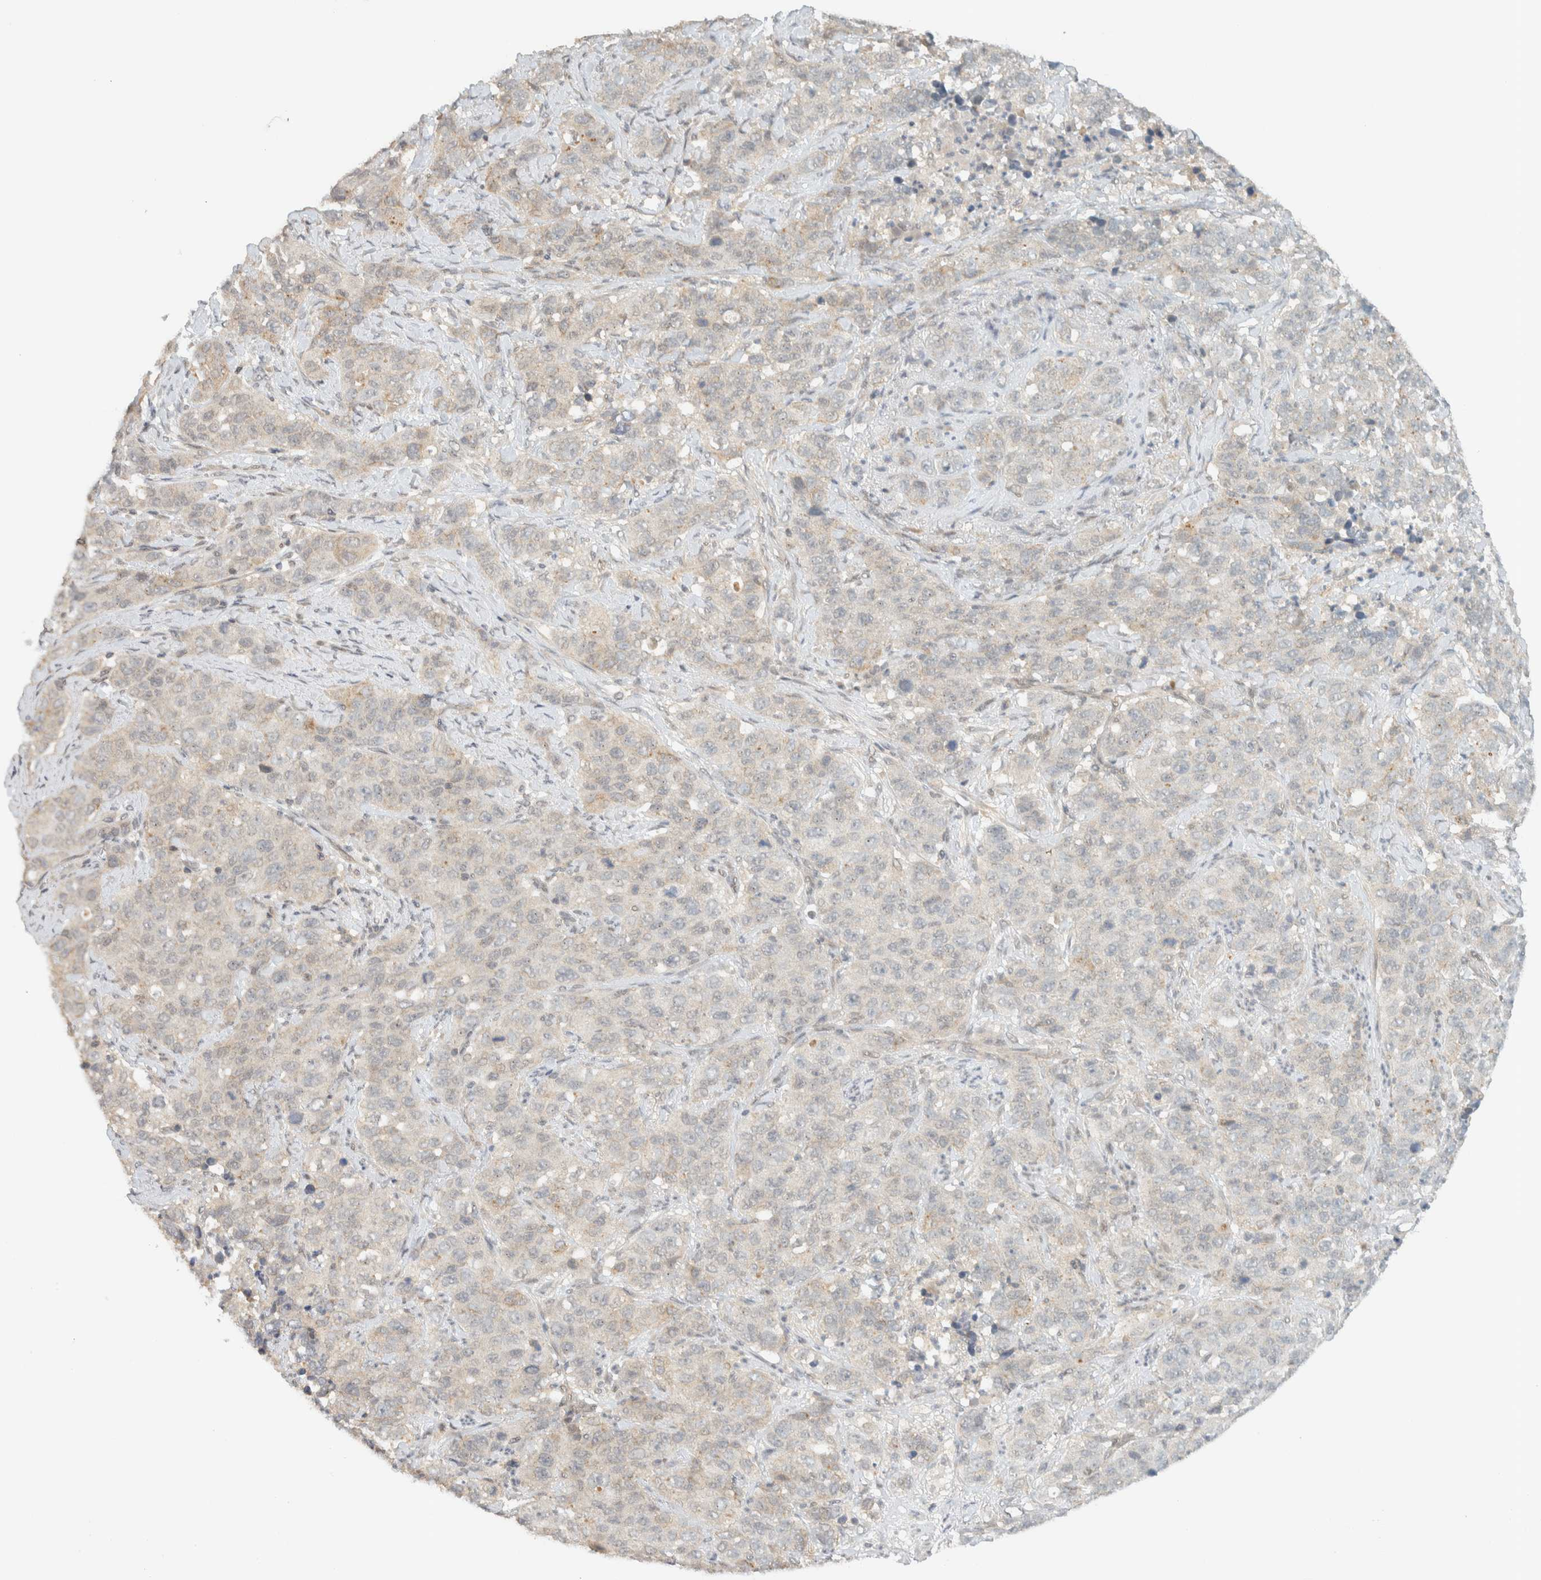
{"staining": {"intensity": "weak", "quantity": "<25%", "location": "cytoplasmic/membranous"}, "tissue": "stomach cancer", "cell_type": "Tumor cells", "image_type": "cancer", "snomed": [{"axis": "morphology", "description": "Adenocarcinoma, NOS"}, {"axis": "topography", "description": "Stomach"}], "caption": "This histopathology image is of stomach cancer (adenocarcinoma) stained with immunohistochemistry (IHC) to label a protein in brown with the nuclei are counter-stained blue. There is no expression in tumor cells. (DAB (3,3'-diaminobenzidine) immunohistochemistry (IHC) with hematoxylin counter stain).", "gene": "KIFAP3", "patient": {"sex": "male", "age": 48}}